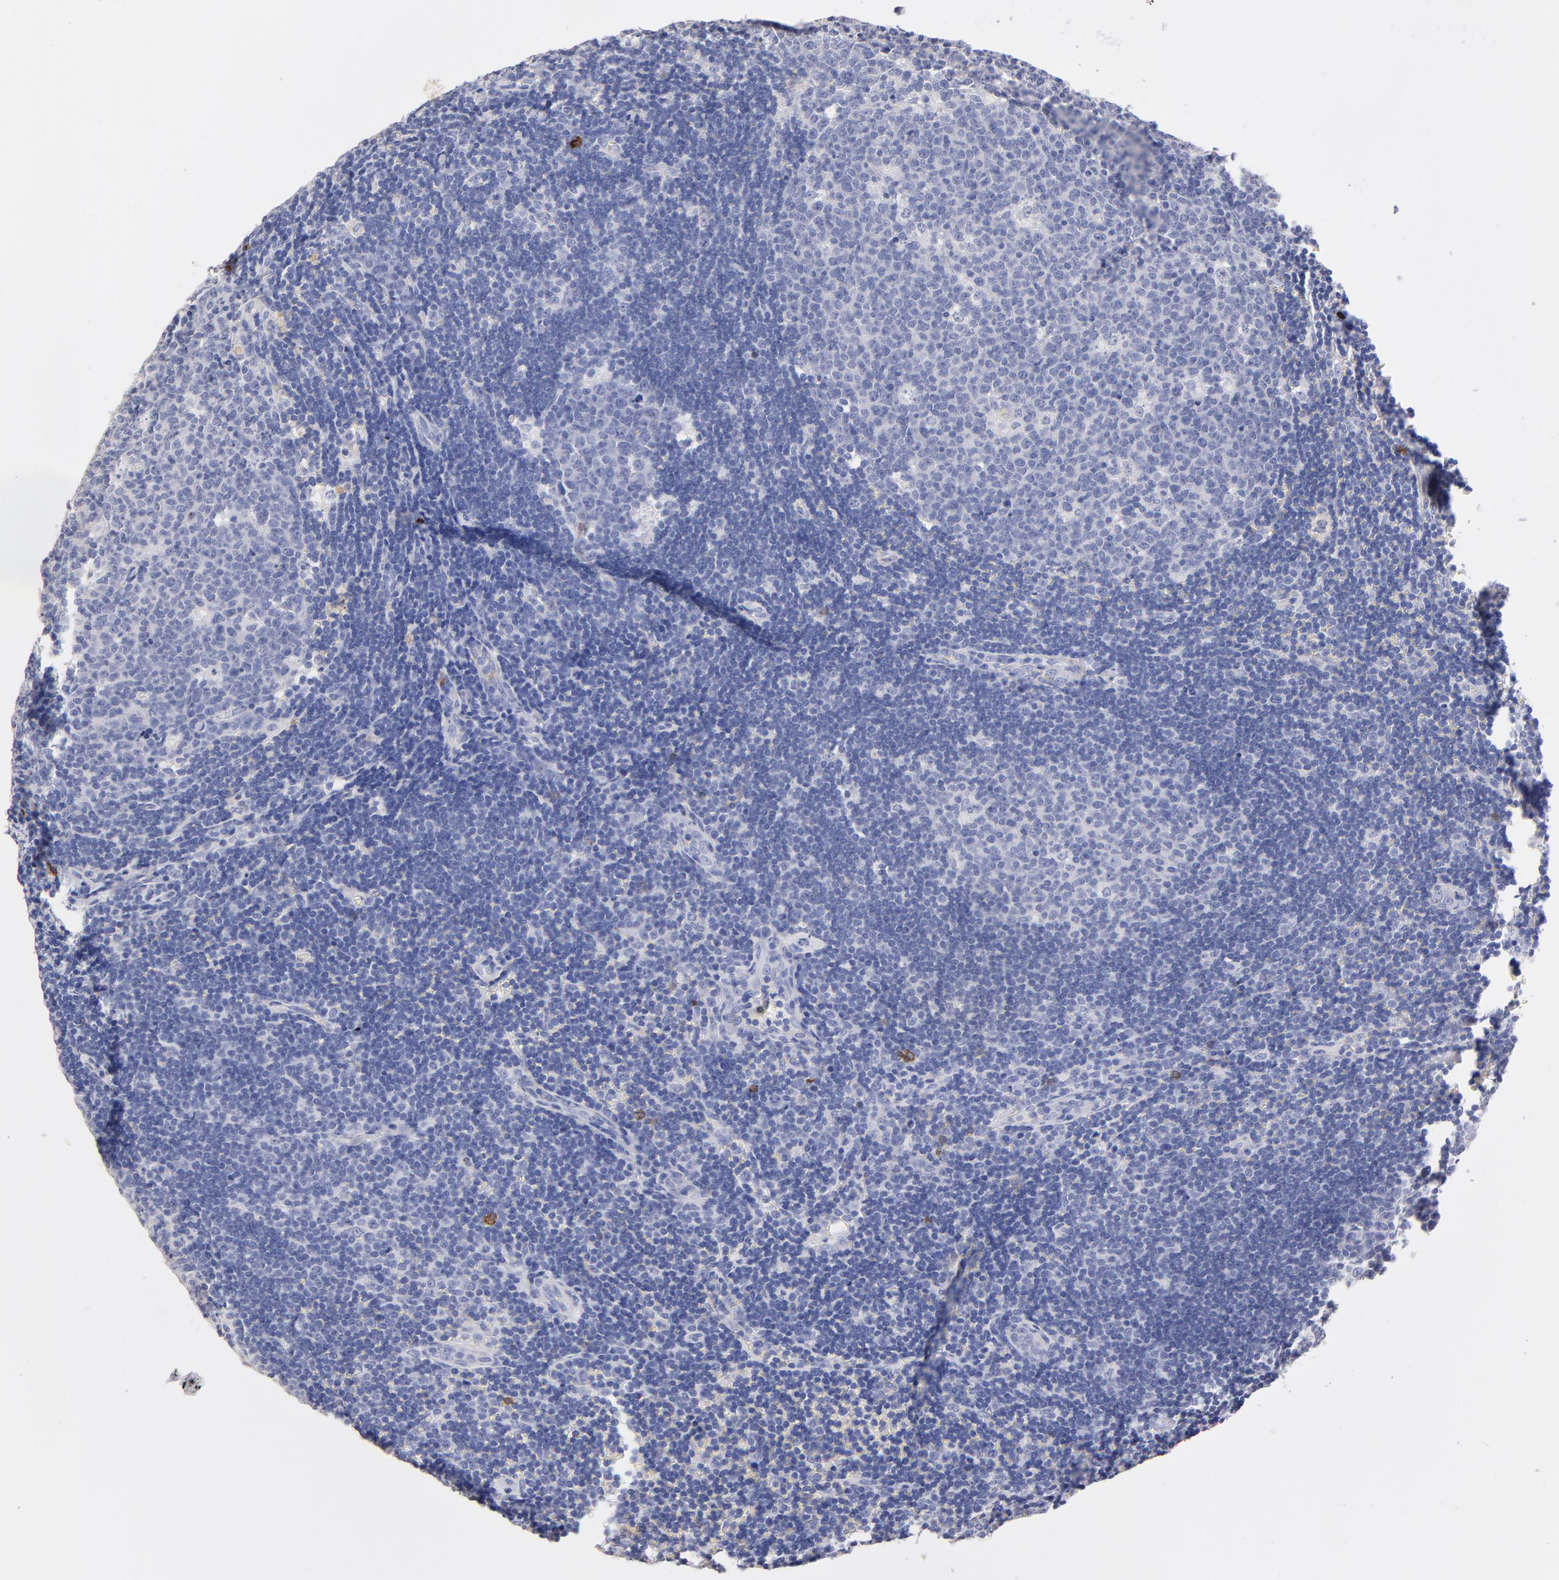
{"staining": {"intensity": "negative", "quantity": "none", "location": "none"}, "tissue": "lymph node", "cell_type": "Germinal center cells", "image_type": "normal", "snomed": [{"axis": "morphology", "description": "Normal tissue, NOS"}, {"axis": "topography", "description": "Lymph node"}, {"axis": "topography", "description": "Salivary gland"}], "caption": "A high-resolution histopathology image shows IHC staining of normal lymph node, which demonstrates no significant expression in germinal center cells.", "gene": "KIT", "patient": {"sex": "male", "age": 8}}